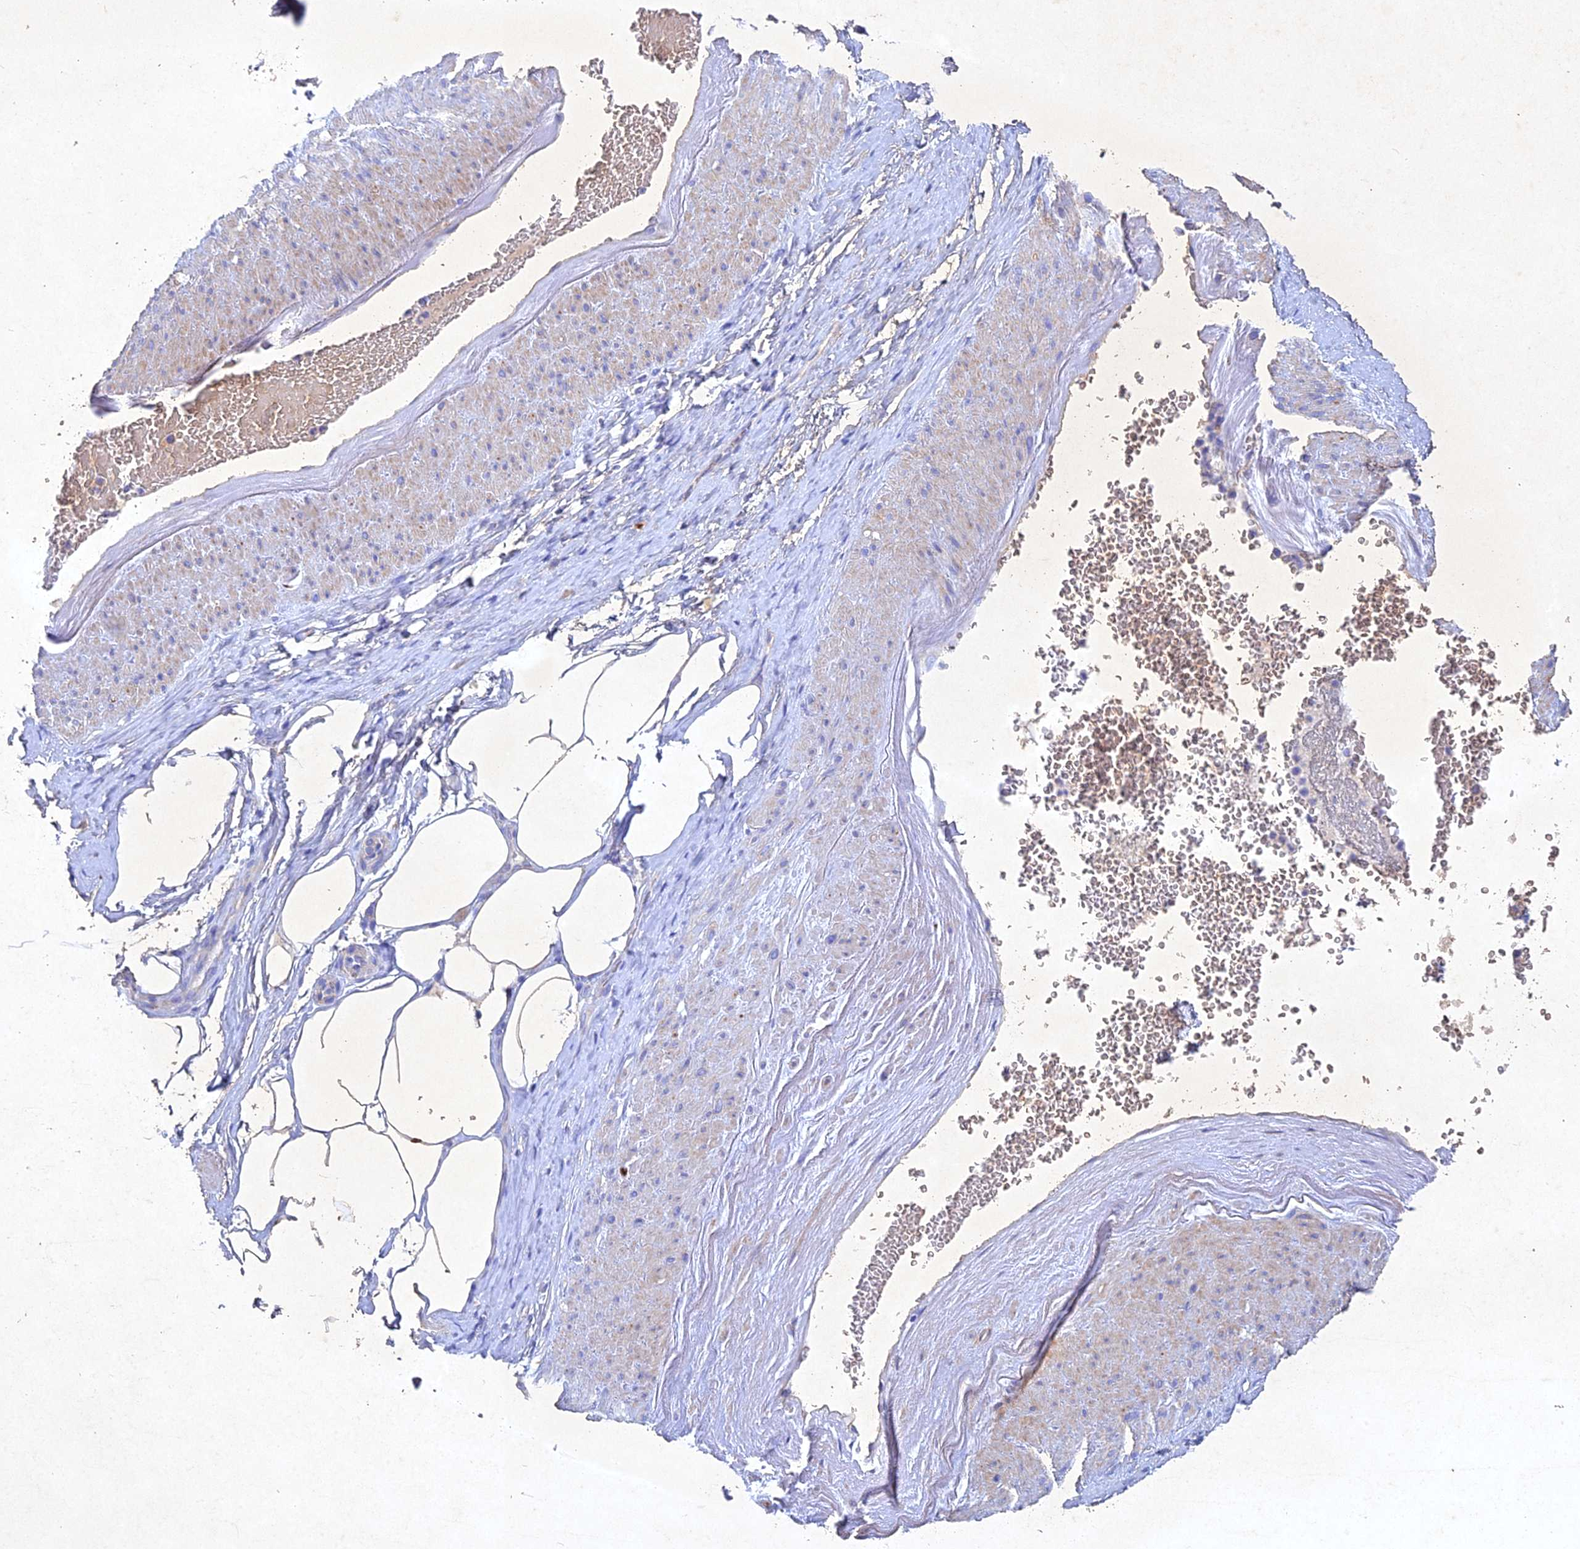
{"staining": {"intensity": "negative", "quantity": "none", "location": "none"}, "tissue": "adipose tissue", "cell_type": "Adipocytes", "image_type": "normal", "snomed": [{"axis": "morphology", "description": "Normal tissue, NOS"}, {"axis": "morphology", "description": "Adenocarcinoma, Low grade"}, {"axis": "topography", "description": "Prostate"}, {"axis": "topography", "description": "Peripheral nerve tissue"}], "caption": "Normal adipose tissue was stained to show a protein in brown. There is no significant expression in adipocytes. (Stains: DAB (3,3'-diaminobenzidine) immunohistochemistry (IHC) with hematoxylin counter stain, Microscopy: brightfield microscopy at high magnification).", "gene": "NDUFV1", "patient": {"sex": "male", "age": 63}}